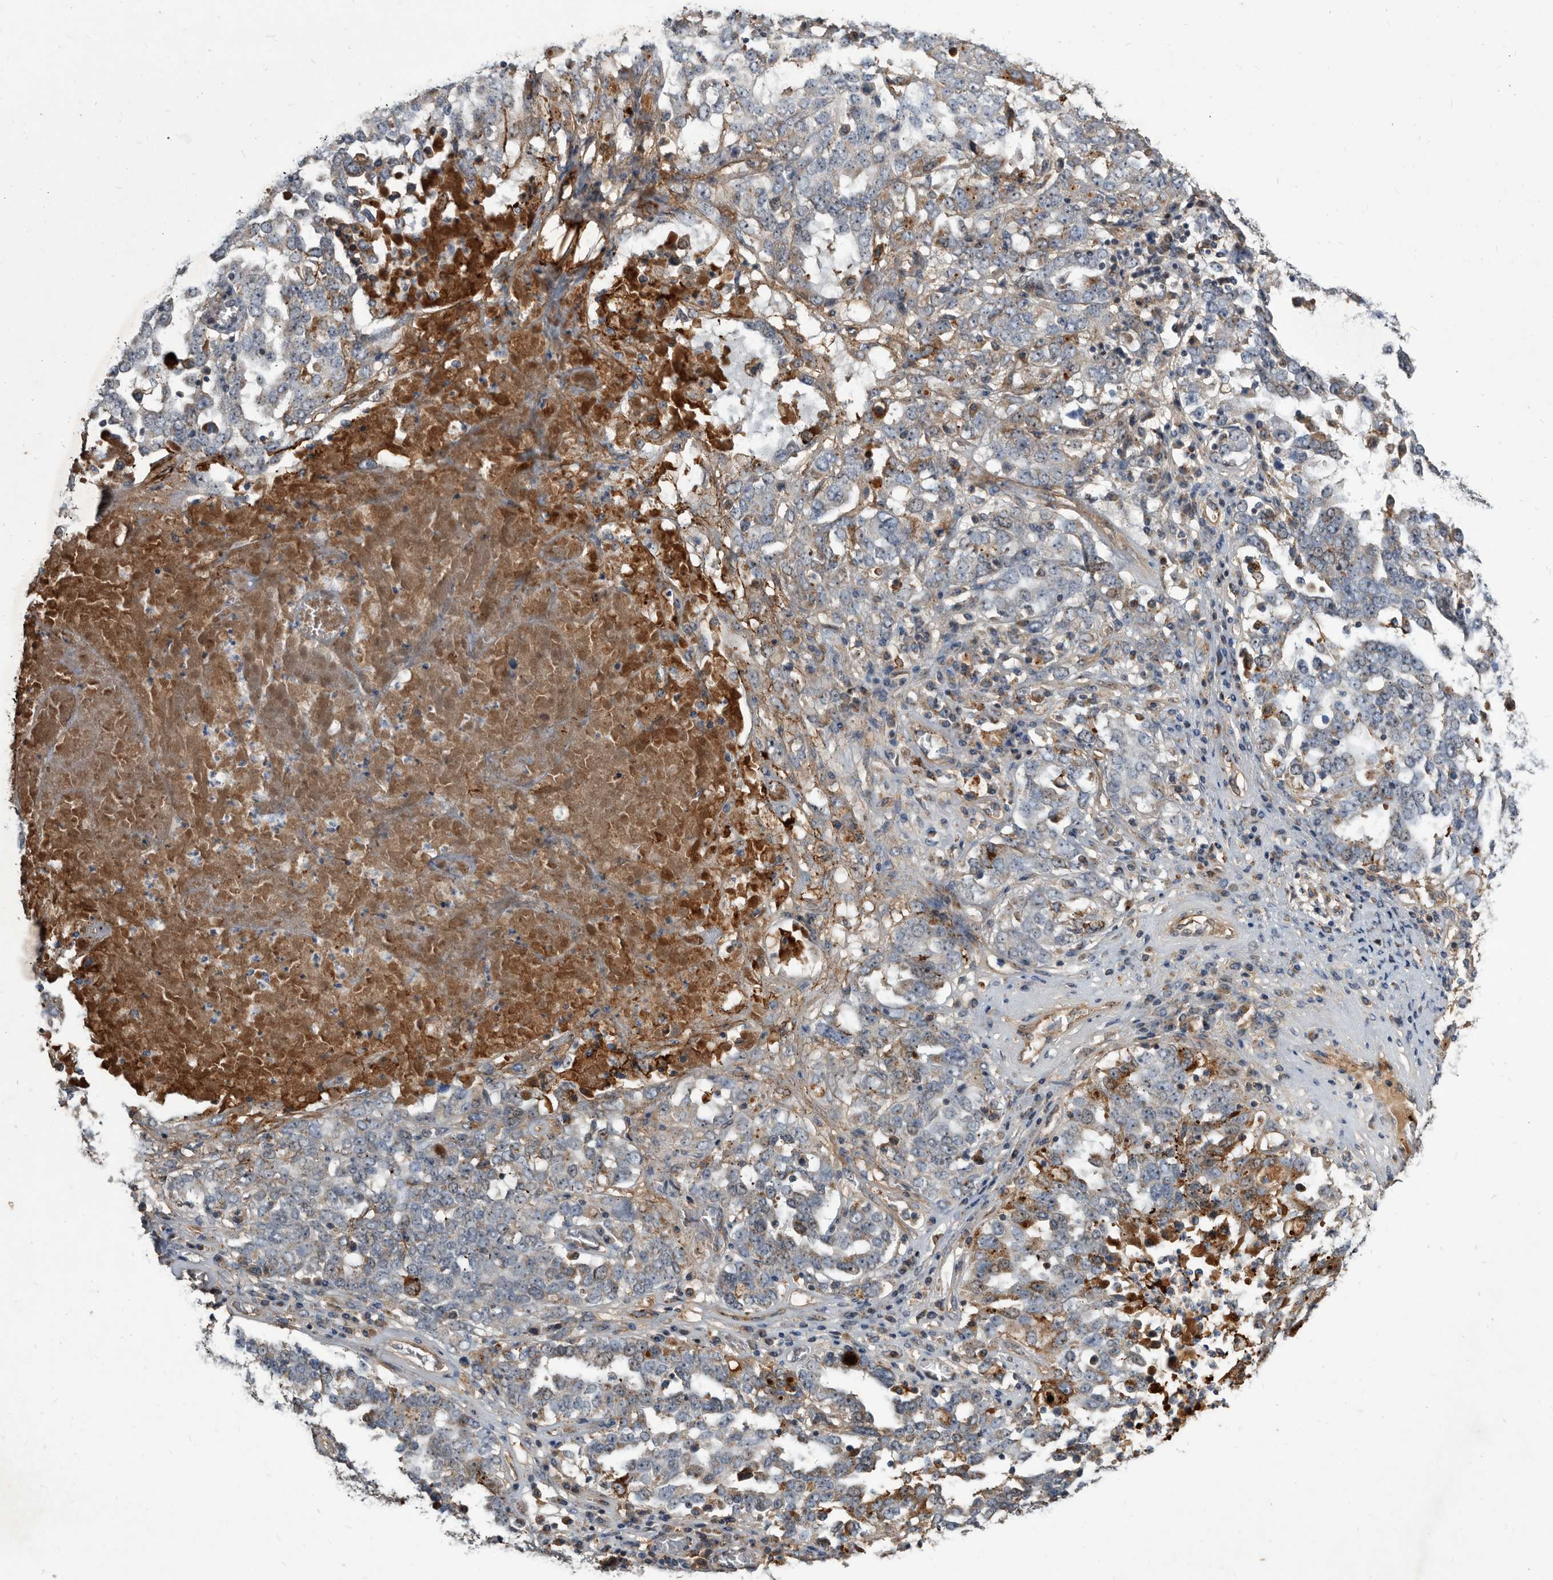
{"staining": {"intensity": "moderate", "quantity": "<25%", "location": "cytoplasmic/membranous"}, "tissue": "ovarian cancer", "cell_type": "Tumor cells", "image_type": "cancer", "snomed": [{"axis": "morphology", "description": "Carcinoma, endometroid"}, {"axis": "topography", "description": "Ovary"}], "caption": "Tumor cells demonstrate moderate cytoplasmic/membranous positivity in approximately <25% of cells in ovarian cancer (endometroid carcinoma).", "gene": "PI15", "patient": {"sex": "female", "age": 62}}